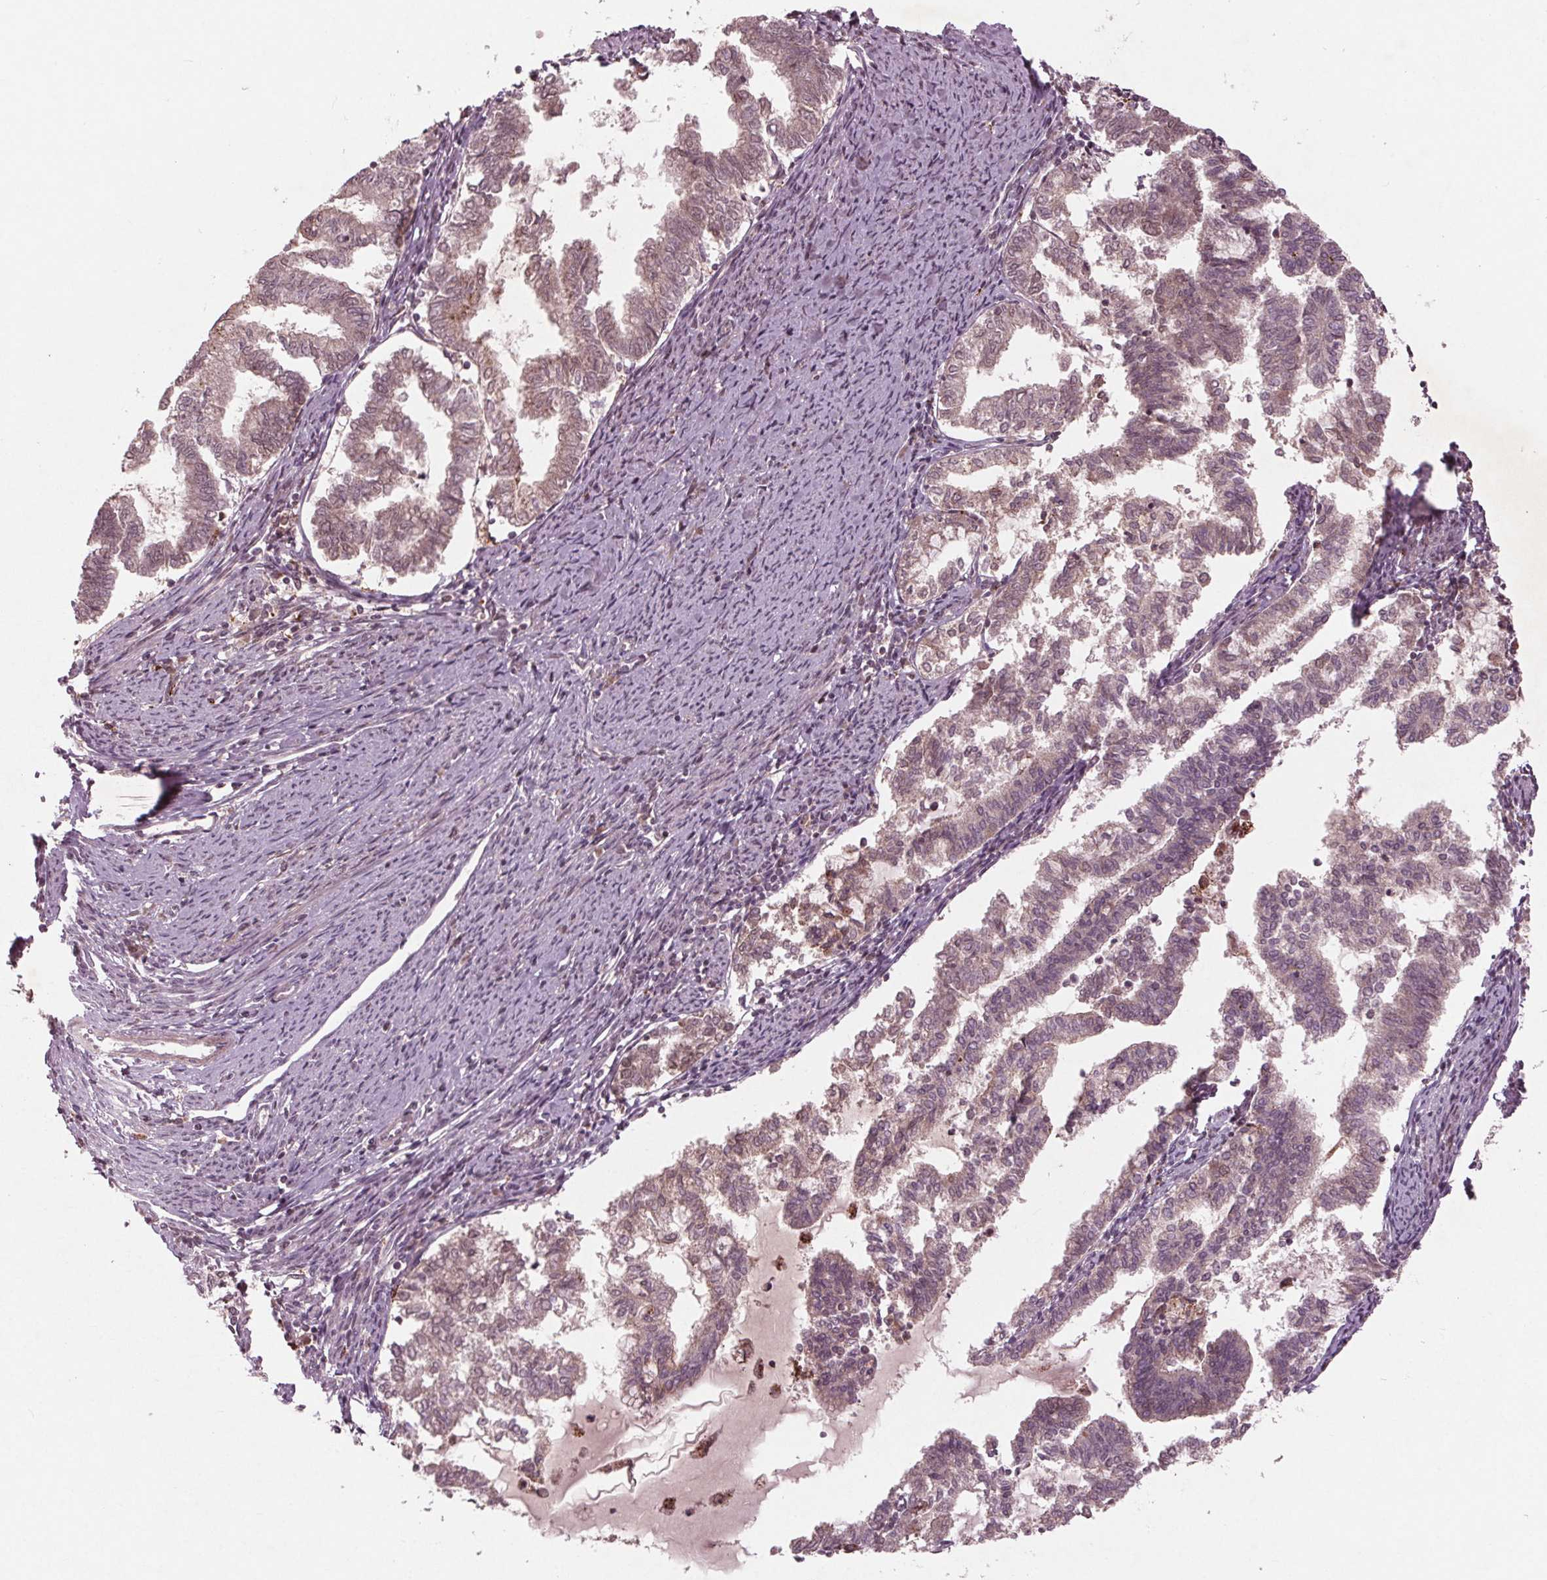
{"staining": {"intensity": "weak", "quantity": "25%-75%", "location": "cytoplasmic/membranous,nuclear"}, "tissue": "endometrial cancer", "cell_type": "Tumor cells", "image_type": "cancer", "snomed": [{"axis": "morphology", "description": "Adenocarcinoma, NOS"}, {"axis": "topography", "description": "Endometrium"}], "caption": "Weak cytoplasmic/membranous and nuclear expression is seen in approximately 25%-75% of tumor cells in endometrial adenocarcinoma. (Brightfield microscopy of DAB IHC at high magnification).", "gene": "CDKL4", "patient": {"sex": "female", "age": 79}}